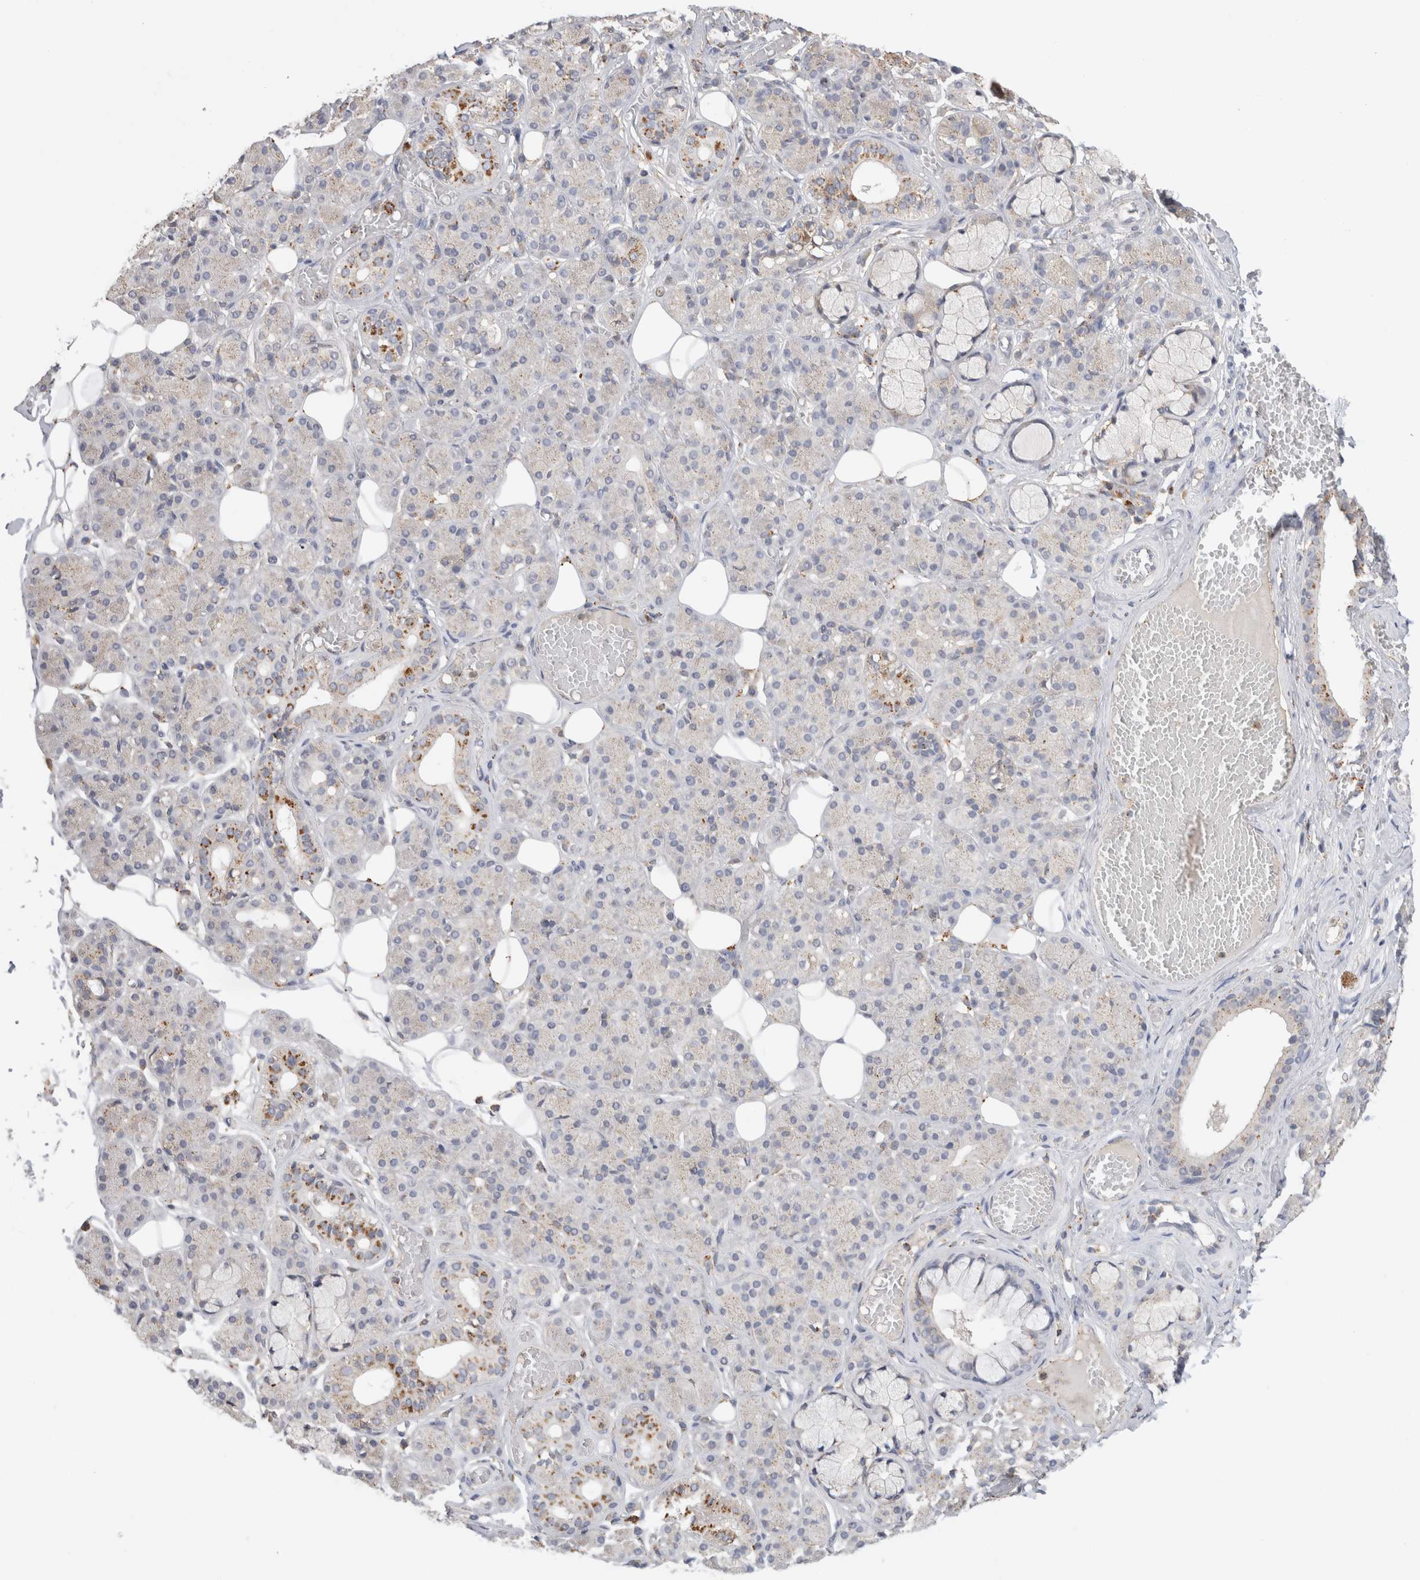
{"staining": {"intensity": "moderate", "quantity": "<25%", "location": "cytoplasmic/membranous"}, "tissue": "salivary gland", "cell_type": "Glandular cells", "image_type": "normal", "snomed": [{"axis": "morphology", "description": "Normal tissue, NOS"}, {"axis": "topography", "description": "Salivary gland"}], "caption": "A low amount of moderate cytoplasmic/membranous positivity is identified in approximately <25% of glandular cells in unremarkable salivary gland. Nuclei are stained in blue.", "gene": "GNS", "patient": {"sex": "male", "age": 63}}